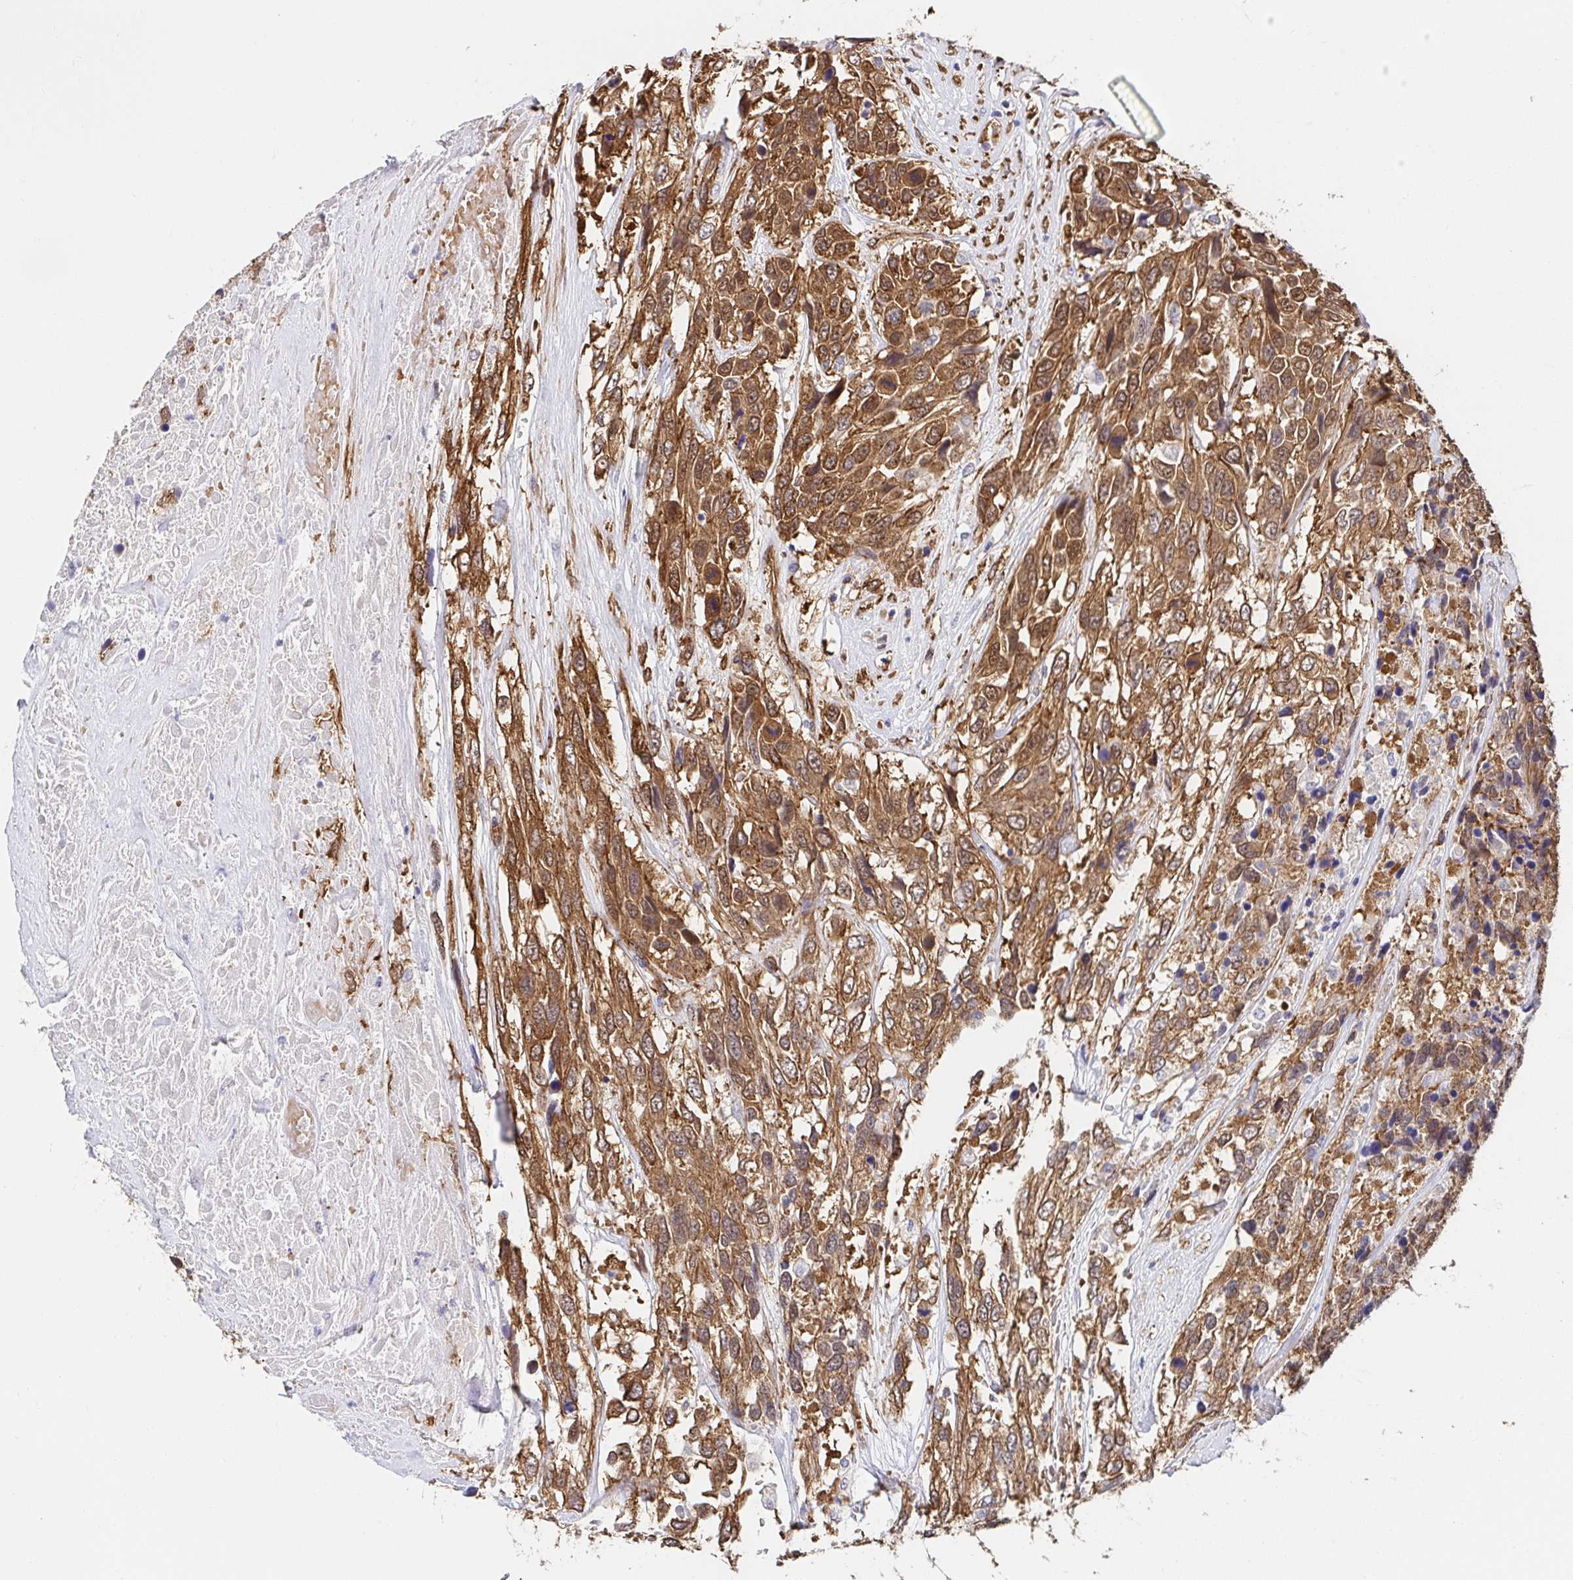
{"staining": {"intensity": "moderate", "quantity": ">75%", "location": "cytoplasmic/membranous"}, "tissue": "urothelial cancer", "cell_type": "Tumor cells", "image_type": "cancer", "snomed": [{"axis": "morphology", "description": "Urothelial carcinoma, High grade"}, {"axis": "topography", "description": "Urinary bladder"}], "caption": "High-grade urothelial carcinoma stained with a brown dye exhibits moderate cytoplasmic/membranous positive staining in approximately >75% of tumor cells.", "gene": "CTTN", "patient": {"sex": "female", "age": 70}}